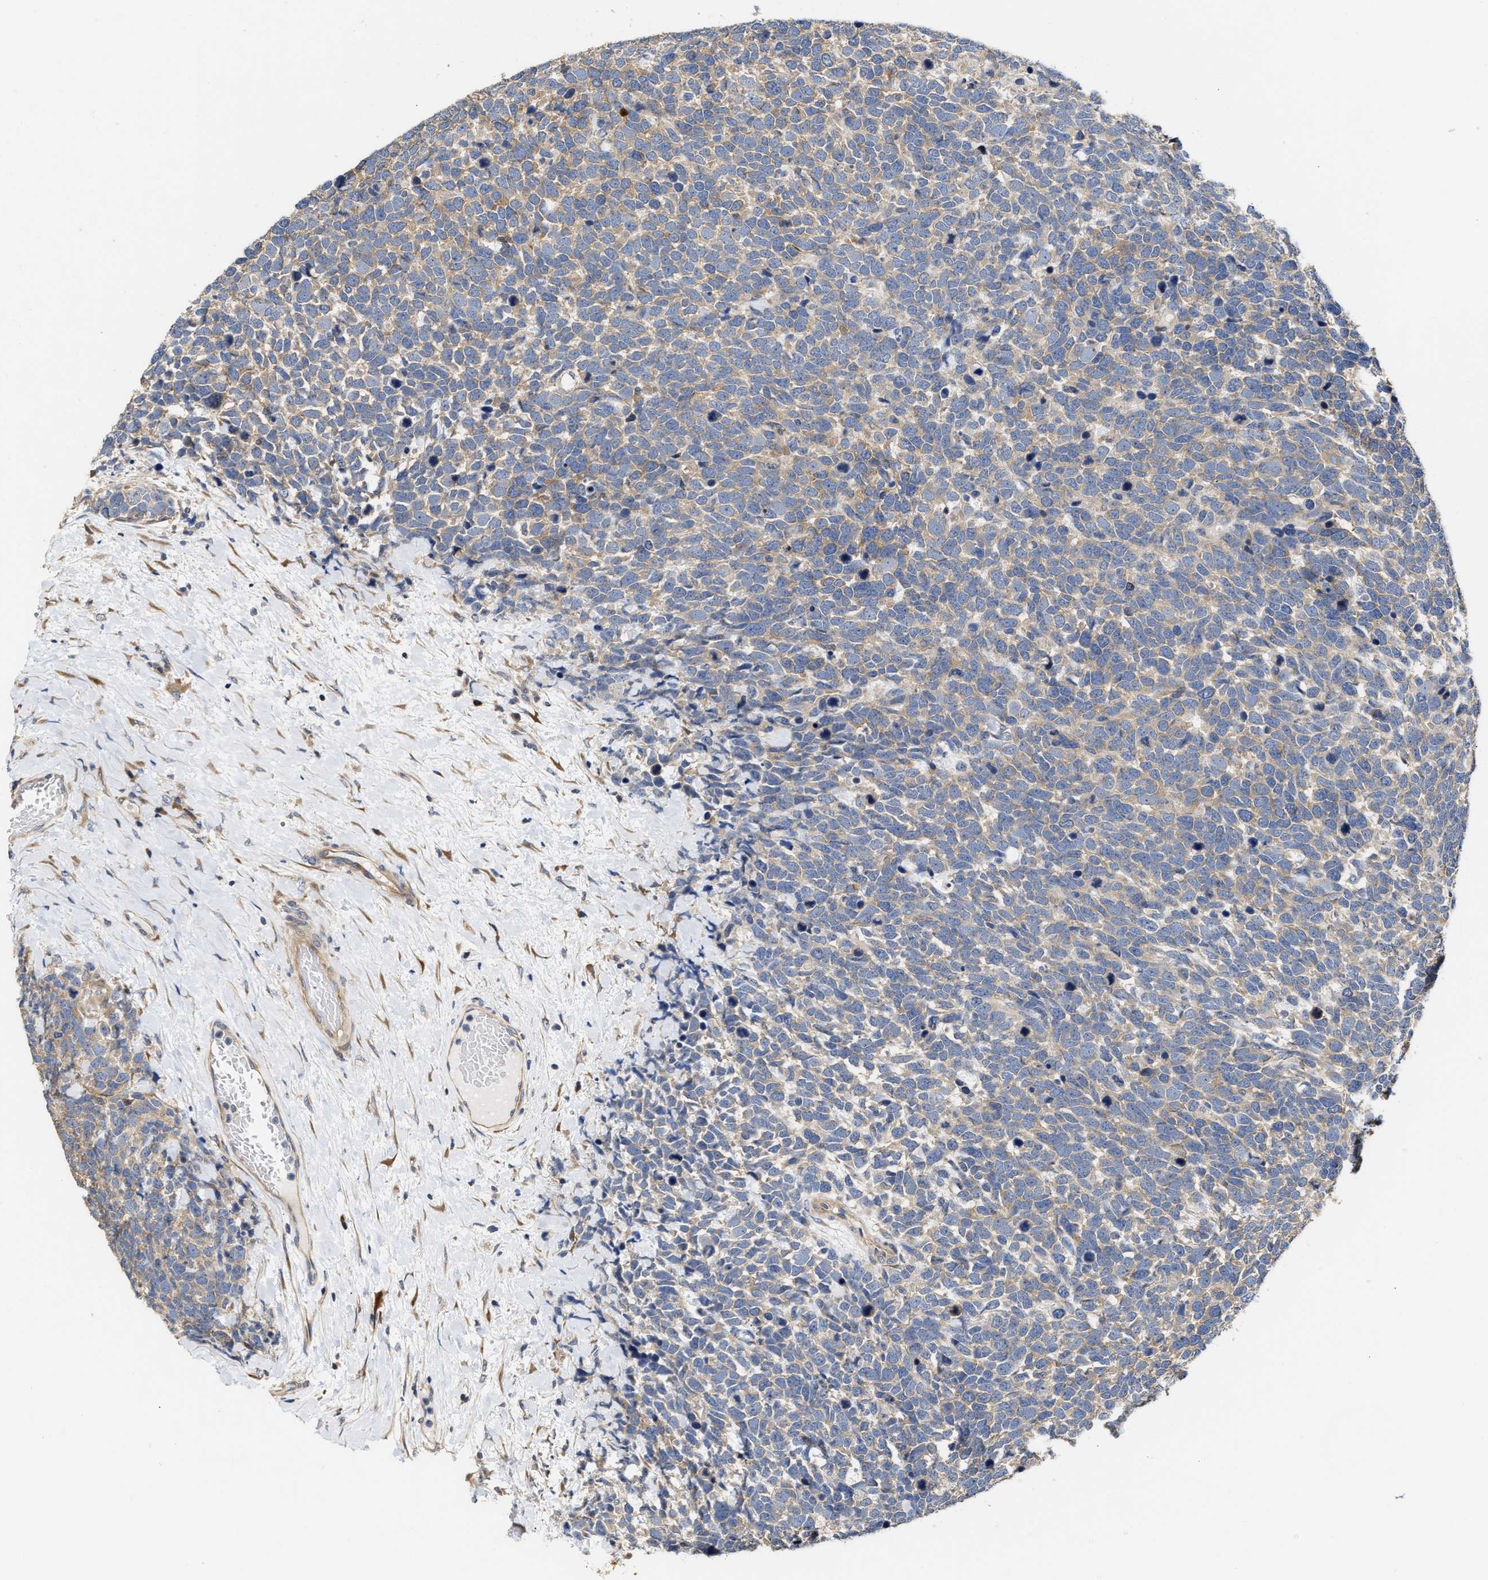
{"staining": {"intensity": "weak", "quantity": "<25%", "location": "cytoplasmic/membranous"}, "tissue": "urothelial cancer", "cell_type": "Tumor cells", "image_type": "cancer", "snomed": [{"axis": "morphology", "description": "Urothelial carcinoma, High grade"}, {"axis": "topography", "description": "Urinary bladder"}], "caption": "Histopathology image shows no significant protein staining in tumor cells of urothelial cancer.", "gene": "CLIP2", "patient": {"sex": "female", "age": 82}}